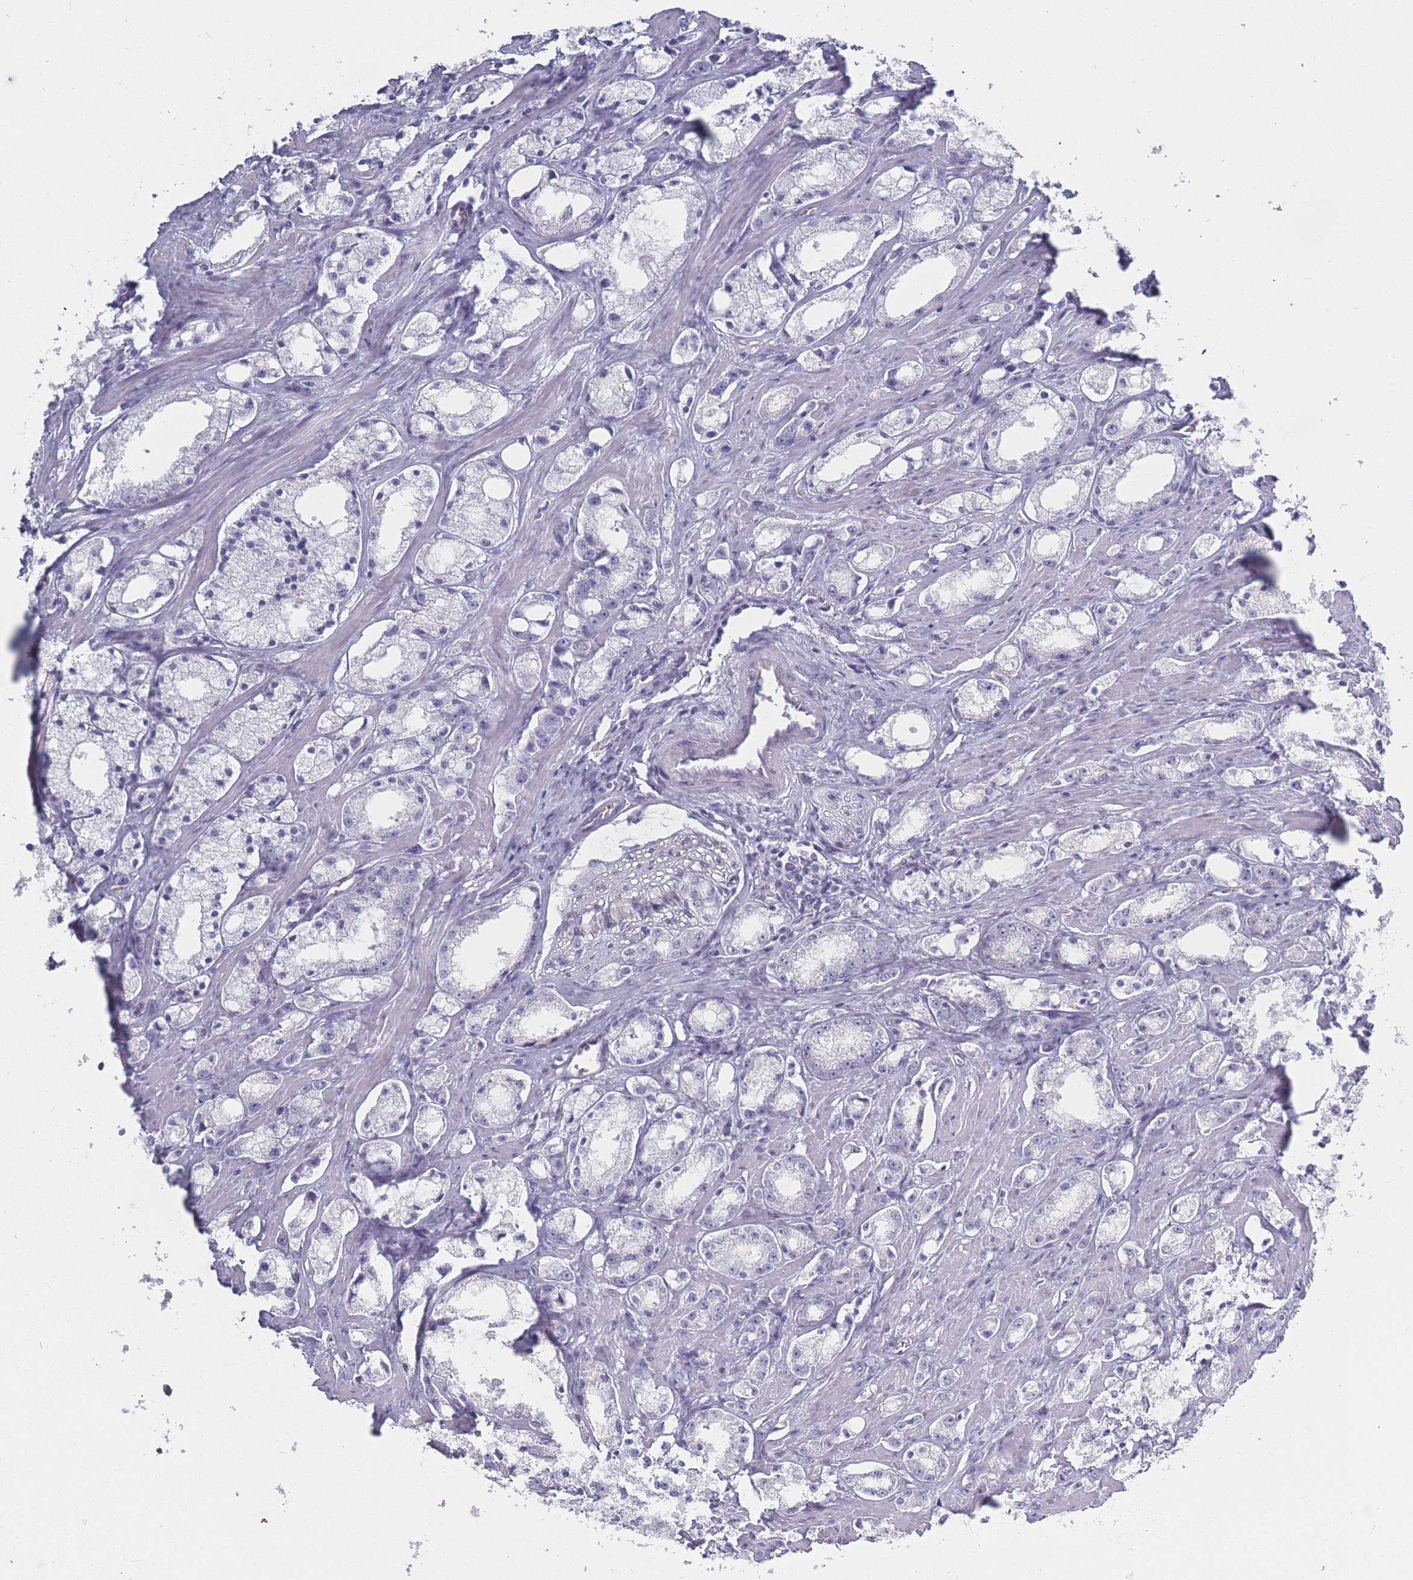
{"staining": {"intensity": "negative", "quantity": "none", "location": "none"}, "tissue": "prostate cancer", "cell_type": "Tumor cells", "image_type": "cancer", "snomed": [{"axis": "morphology", "description": "Adenocarcinoma, High grade"}, {"axis": "topography", "description": "Prostate"}], "caption": "Immunohistochemistry (IHC) image of high-grade adenocarcinoma (prostate) stained for a protein (brown), which reveals no expression in tumor cells.", "gene": "ROS1", "patient": {"sex": "male", "age": 66}}